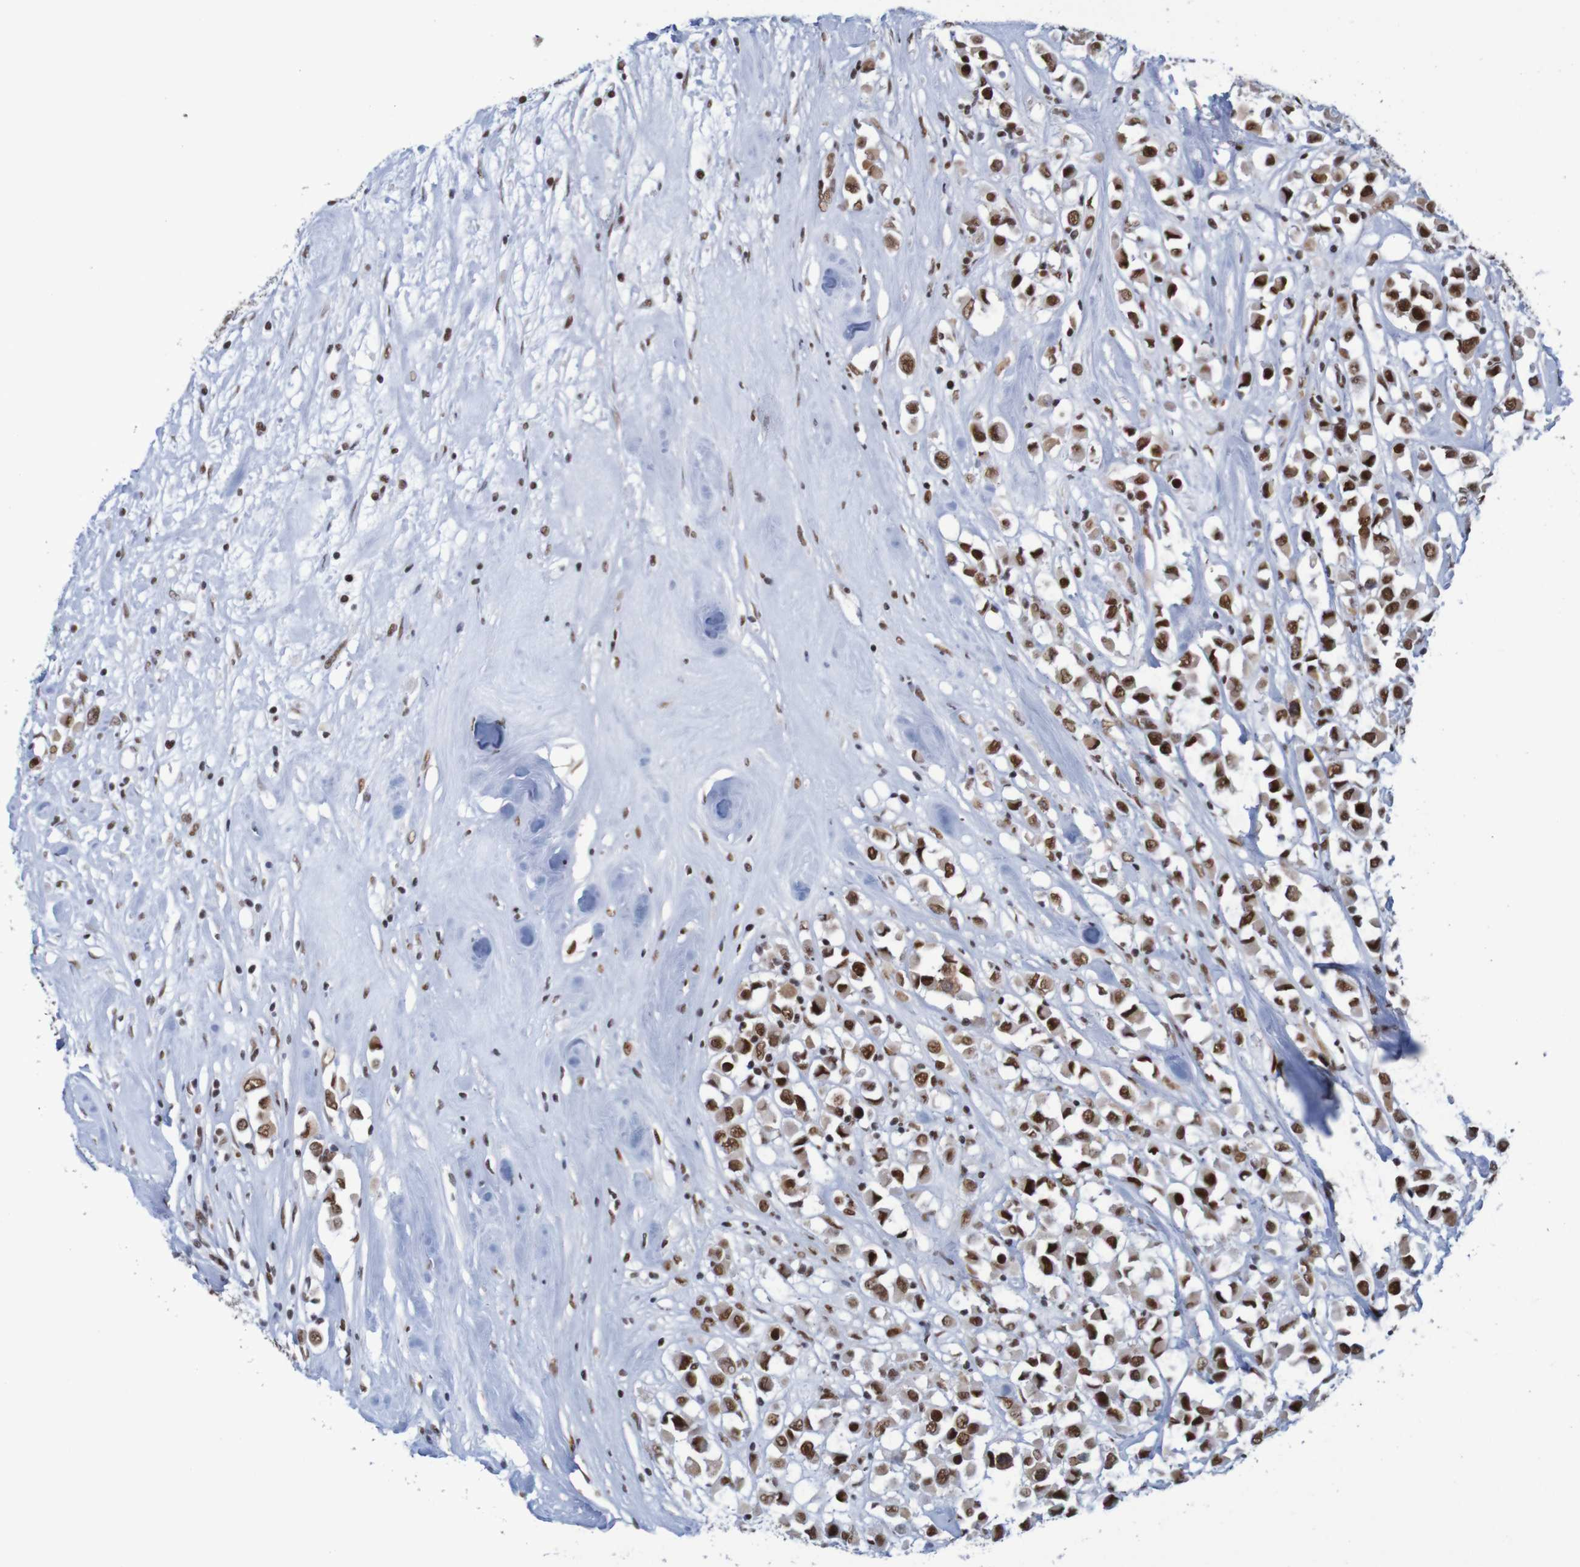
{"staining": {"intensity": "strong", "quantity": ">75%", "location": "nuclear"}, "tissue": "breast cancer", "cell_type": "Tumor cells", "image_type": "cancer", "snomed": [{"axis": "morphology", "description": "Duct carcinoma"}, {"axis": "topography", "description": "Breast"}], "caption": "Breast cancer (intraductal carcinoma) tissue displays strong nuclear positivity in about >75% of tumor cells", "gene": "THRAP3", "patient": {"sex": "female", "age": 61}}